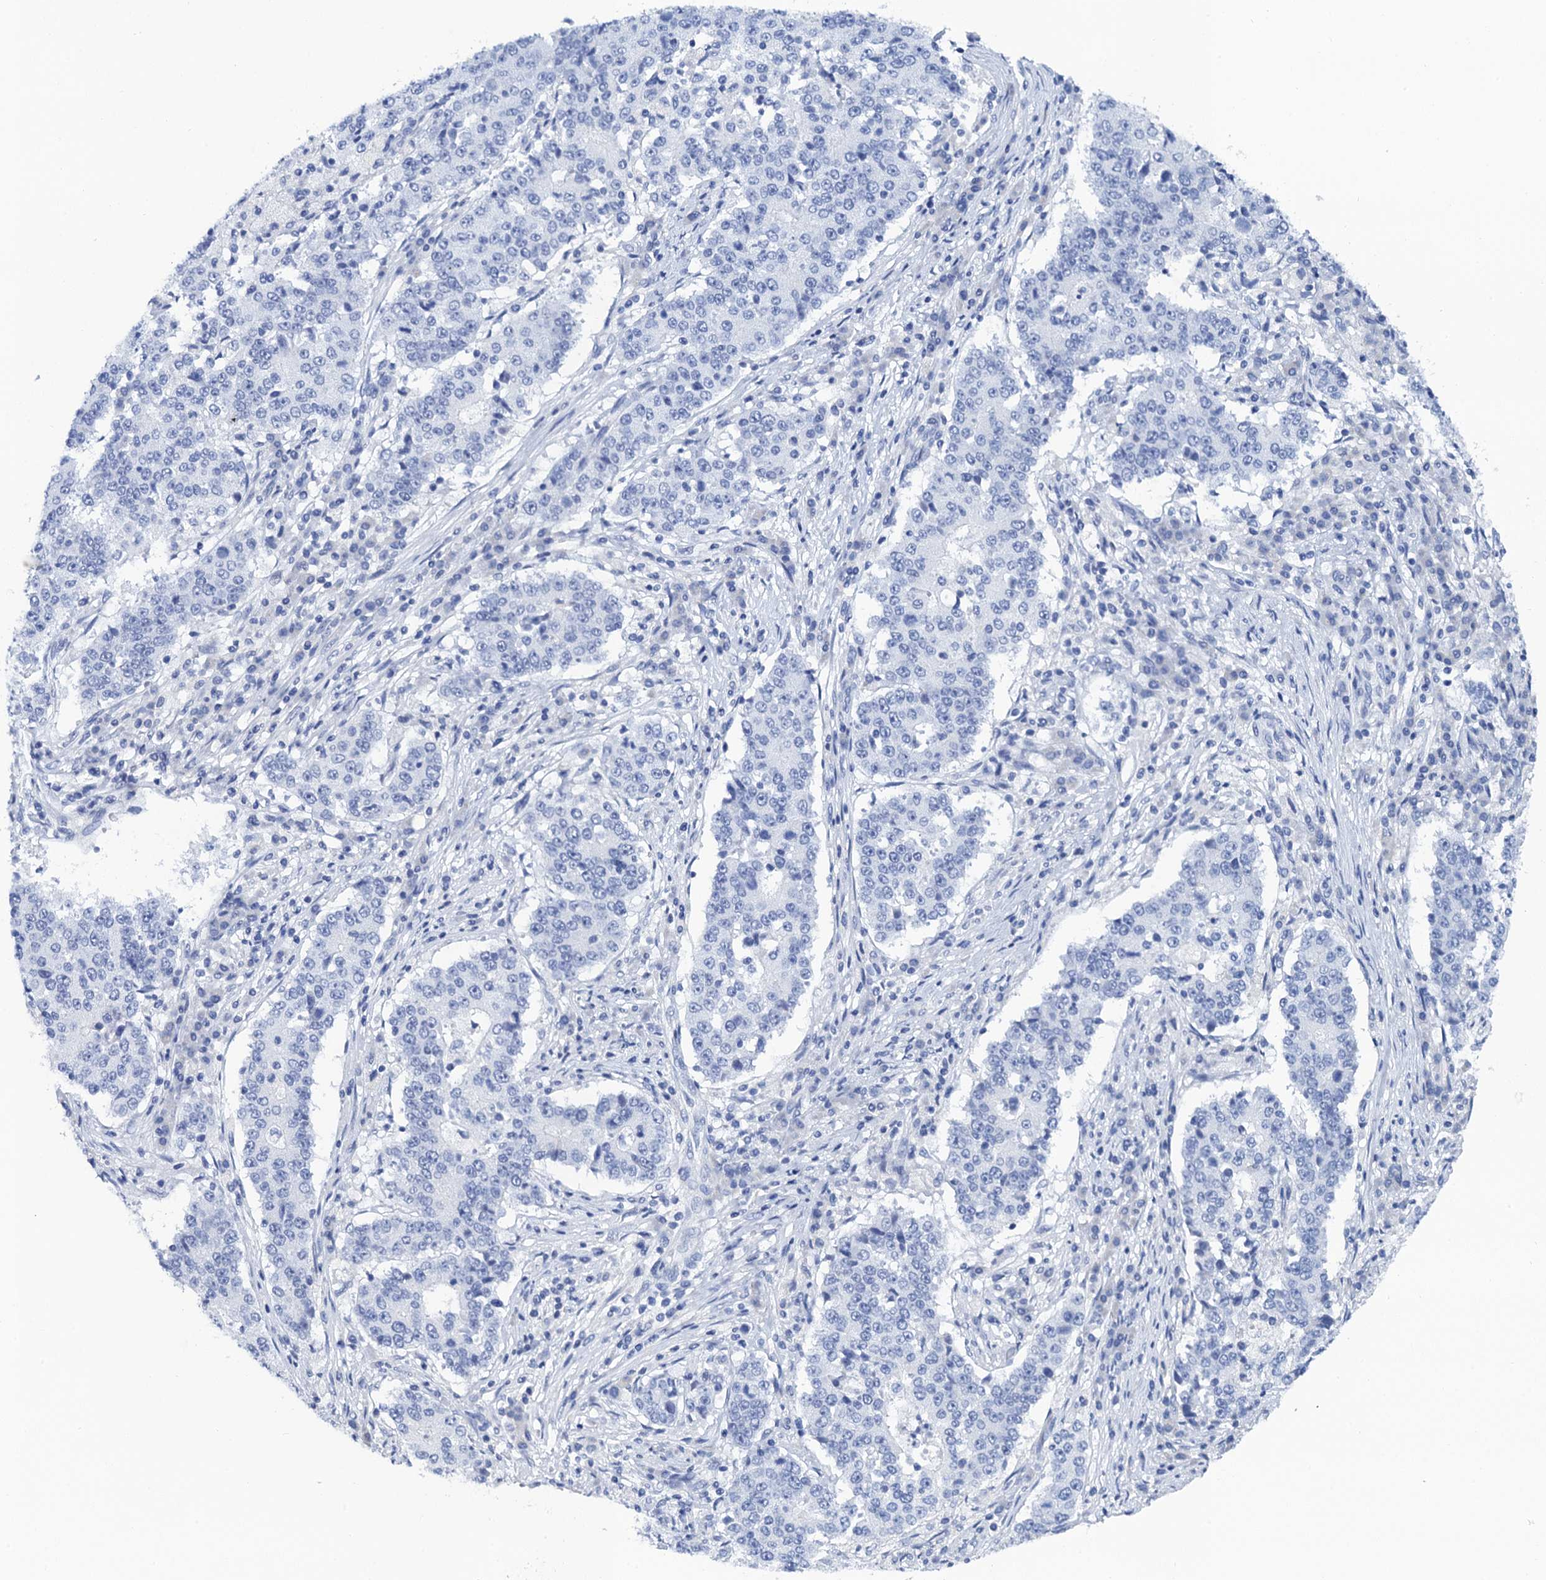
{"staining": {"intensity": "negative", "quantity": "none", "location": "none"}, "tissue": "stomach cancer", "cell_type": "Tumor cells", "image_type": "cancer", "snomed": [{"axis": "morphology", "description": "Adenocarcinoma, NOS"}, {"axis": "topography", "description": "Stomach"}], "caption": "DAB (3,3'-diaminobenzidine) immunohistochemical staining of human stomach cancer demonstrates no significant positivity in tumor cells.", "gene": "LYPD3", "patient": {"sex": "male", "age": 59}}